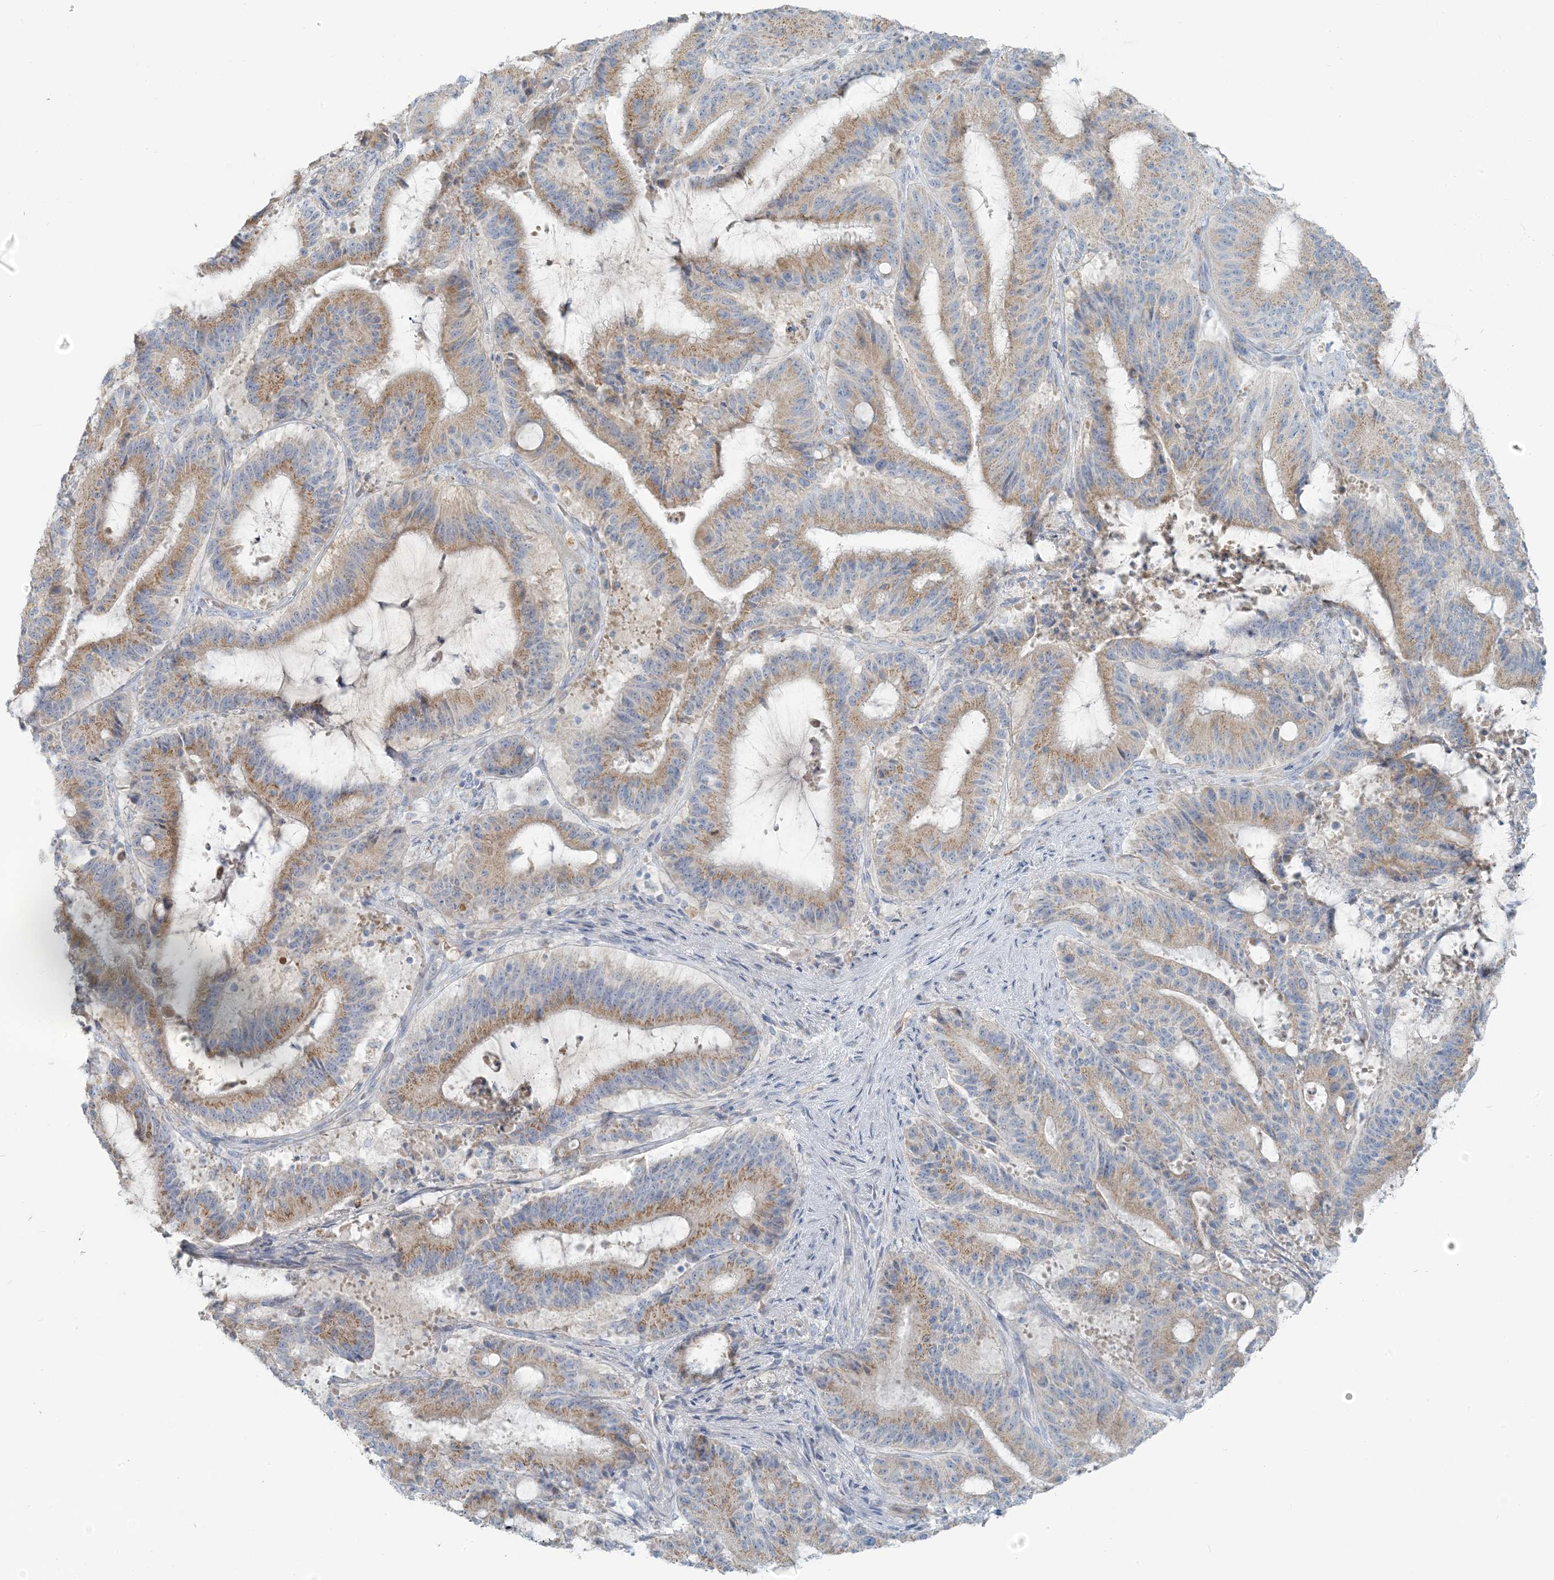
{"staining": {"intensity": "moderate", "quantity": ">75%", "location": "cytoplasmic/membranous"}, "tissue": "liver cancer", "cell_type": "Tumor cells", "image_type": "cancer", "snomed": [{"axis": "morphology", "description": "Normal tissue, NOS"}, {"axis": "morphology", "description": "Cholangiocarcinoma"}, {"axis": "topography", "description": "Liver"}, {"axis": "topography", "description": "Peripheral nerve tissue"}], "caption": "Protein staining of liver cancer (cholangiocarcinoma) tissue reveals moderate cytoplasmic/membranous positivity in approximately >75% of tumor cells.", "gene": "SCML1", "patient": {"sex": "female", "age": 73}}